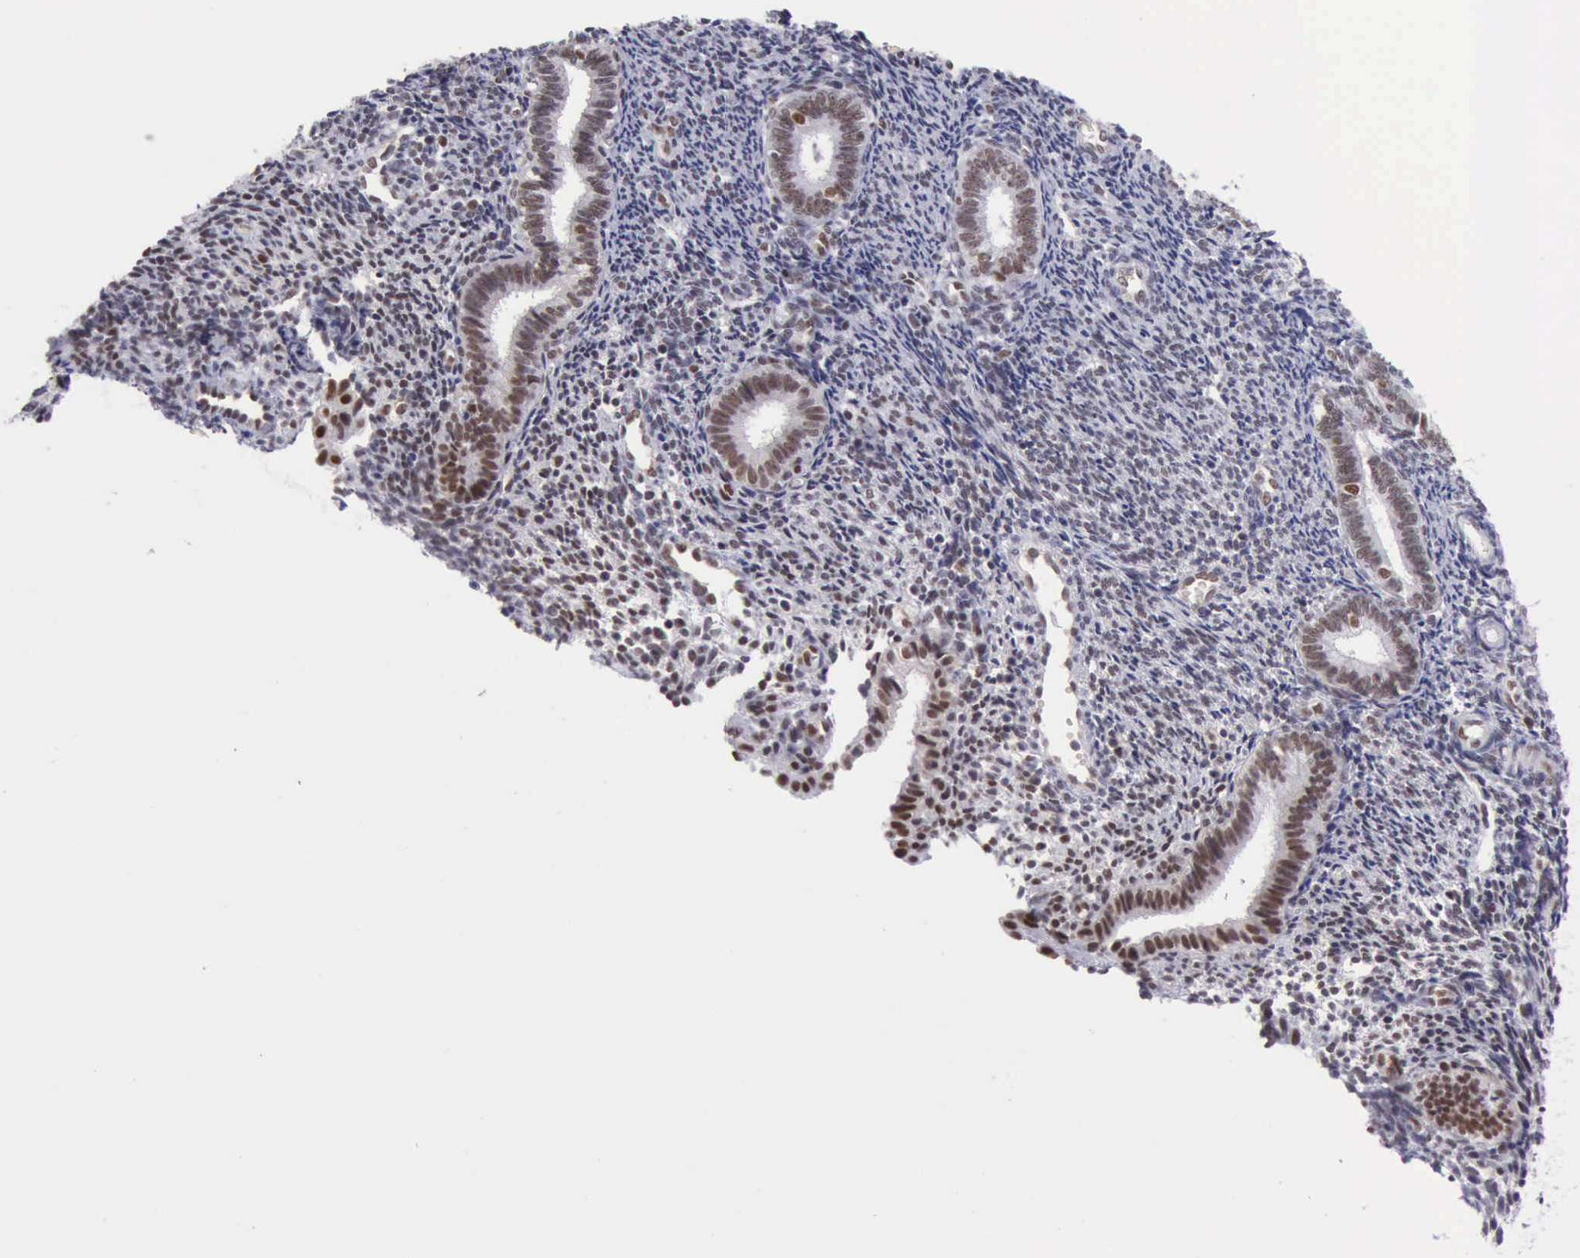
{"staining": {"intensity": "negative", "quantity": "none", "location": "none"}, "tissue": "endometrium", "cell_type": "Cells in endometrial stroma", "image_type": "normal", "snomed": [{"axis": "morphology", "description": "Normal tissue, NOS"}, {"axis": "topography", "description": "Endometrium"}], "caption": "A high-resolution histopathology image shows immunohistochemistry (IHC) staining of unremarkable endometrium, which exhibits no significant expression in cells in endometrial stroma.", "gene": "ERCC4", "patient": {"sex": "female", "age": 27}}